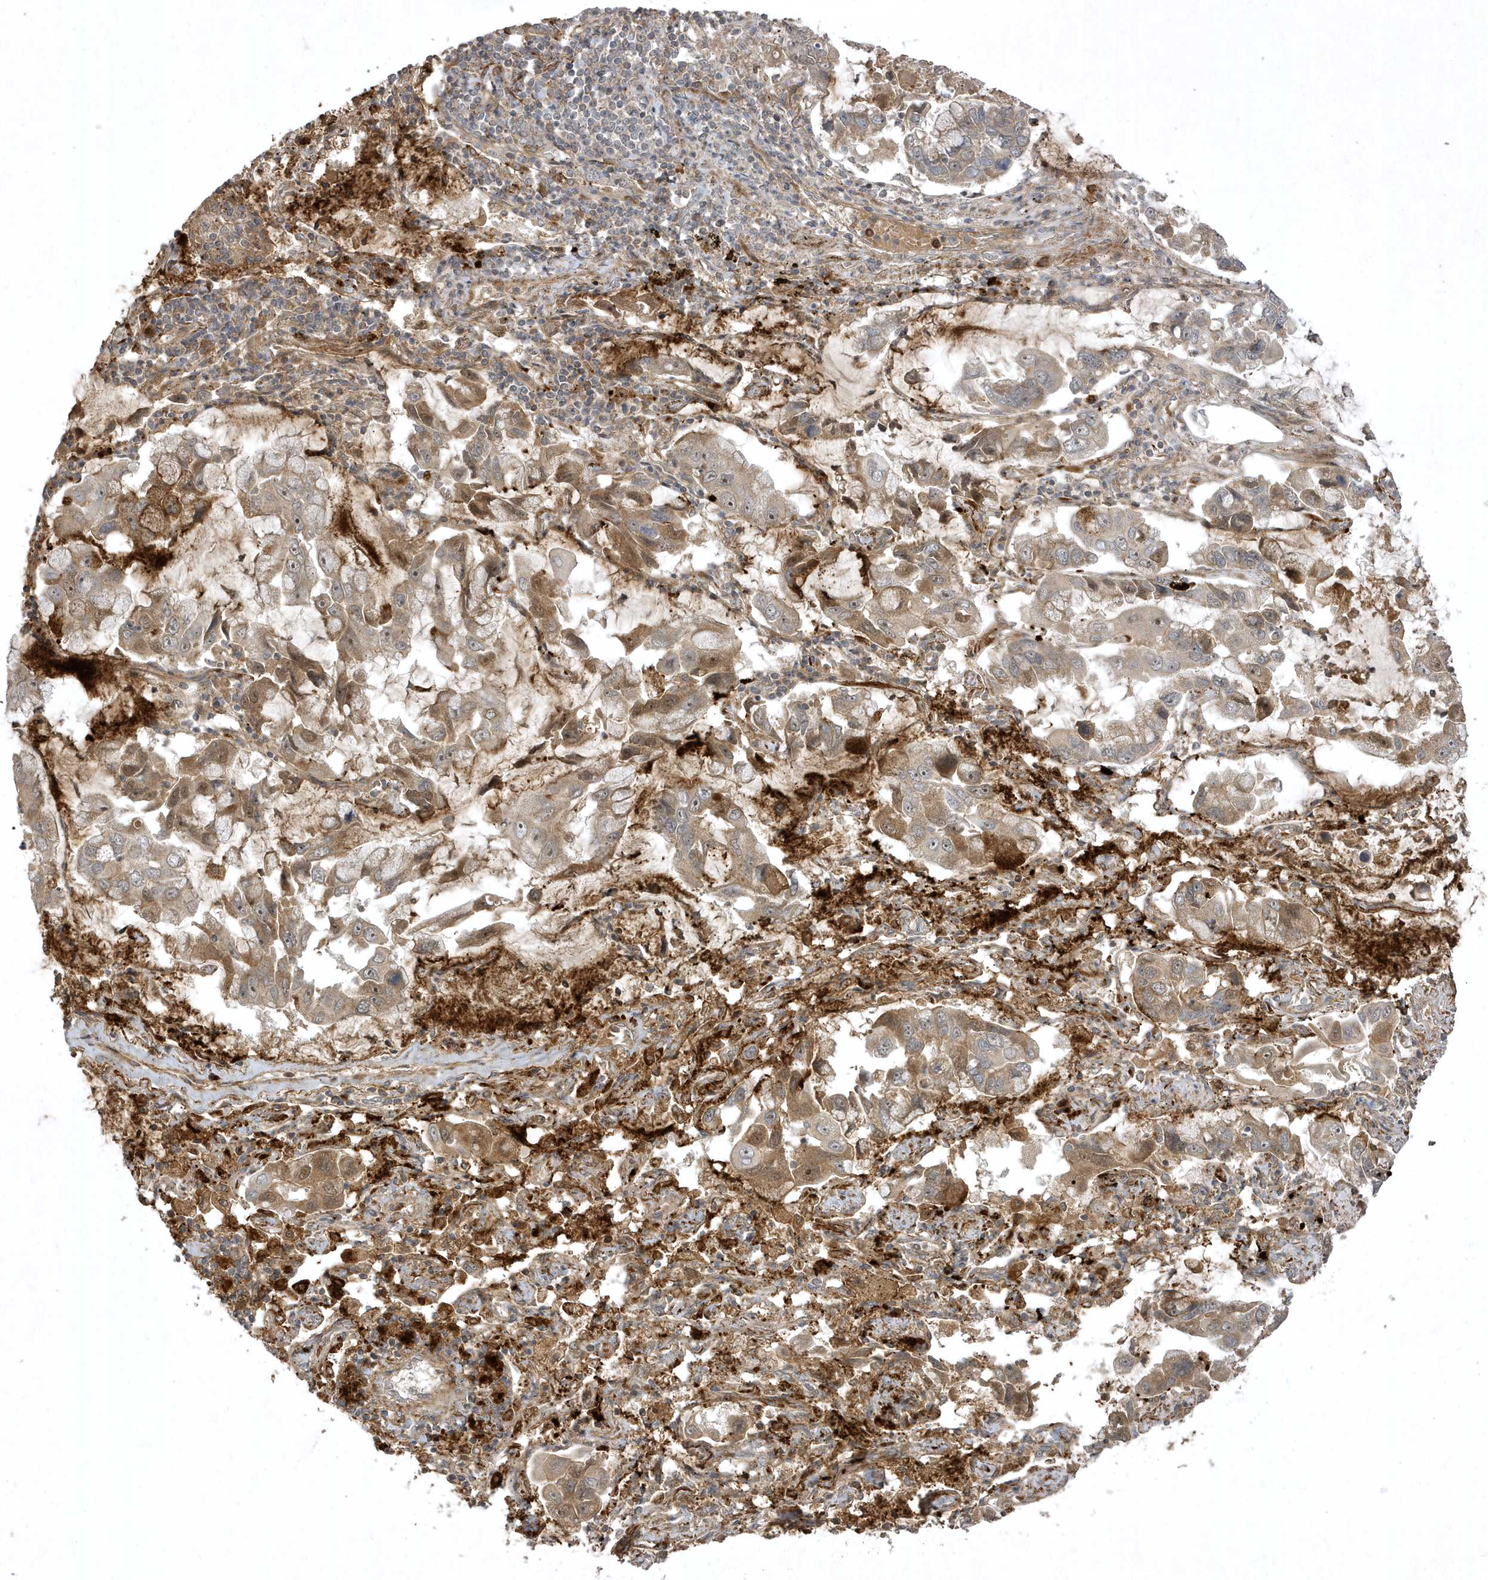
{"staining": {"intensity": "moderate", "quantity": ">75%", "location": "cytoplasmic/membranous"}, "tissue": "lung cancer", "cell_type": "Tumor cells", "image_type": "cancer", "snomed": [{"axis": "morphology", "description": "Adenocarcinoma, NOS"}, {"axis": "topography", "description": "Lung"}], "caption": "Immunohistochemical staining of lung cancer (adenocarcinoma) demonstrates moderate cytoplasmic/membranous protein expression in approximately >75% of tumor cells. Using DAB (3,3'-diaminobenzidine) (brown) and hematoxylin (blue) stains, captured at high magnification using brightfield microscopy.", "gene": "FAM83C", "patient": {"sex": "male", "age": 64}}